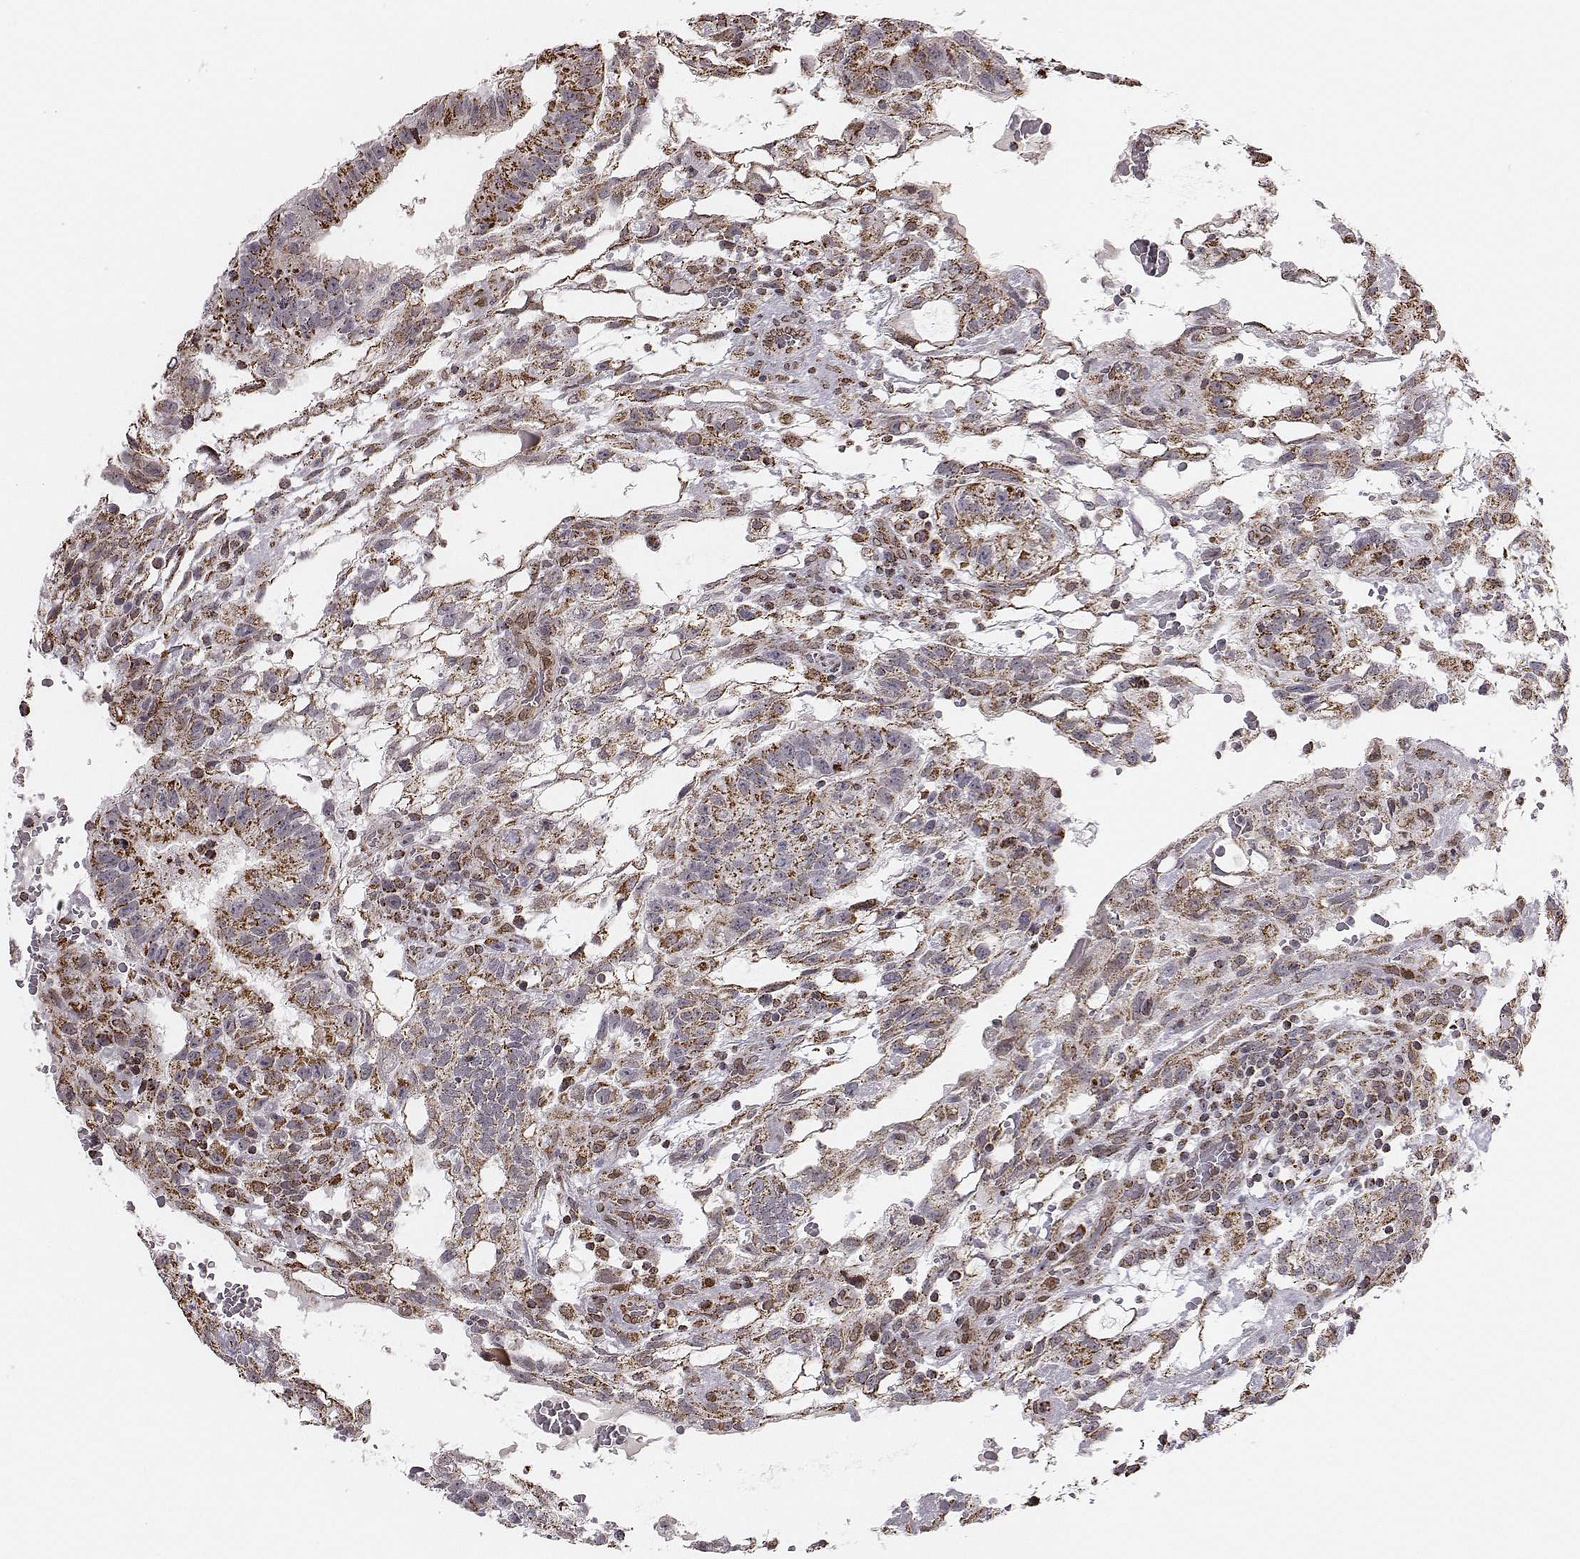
{"staining": {"intensity": "moderate", "quantity": "<25%", "location": "cytoplasmic/membranous"}, "tissue": "testis cancer", "cell_type": "Tumor cells", "image_type": "cancer", "snomed": [{"axis": "morphology", "description": "Carcinoma, Embryonal, NOS"}, {"axis": "topography", "description": "Testis"}], "caption": "Moderate cytoplasmic/membranous positivity is seen in about <25% of tumor cells in testis cancer (embryonal carcinoma).", "gene": "ACOT2", "patient": {"sex": "male", "age": 32}}